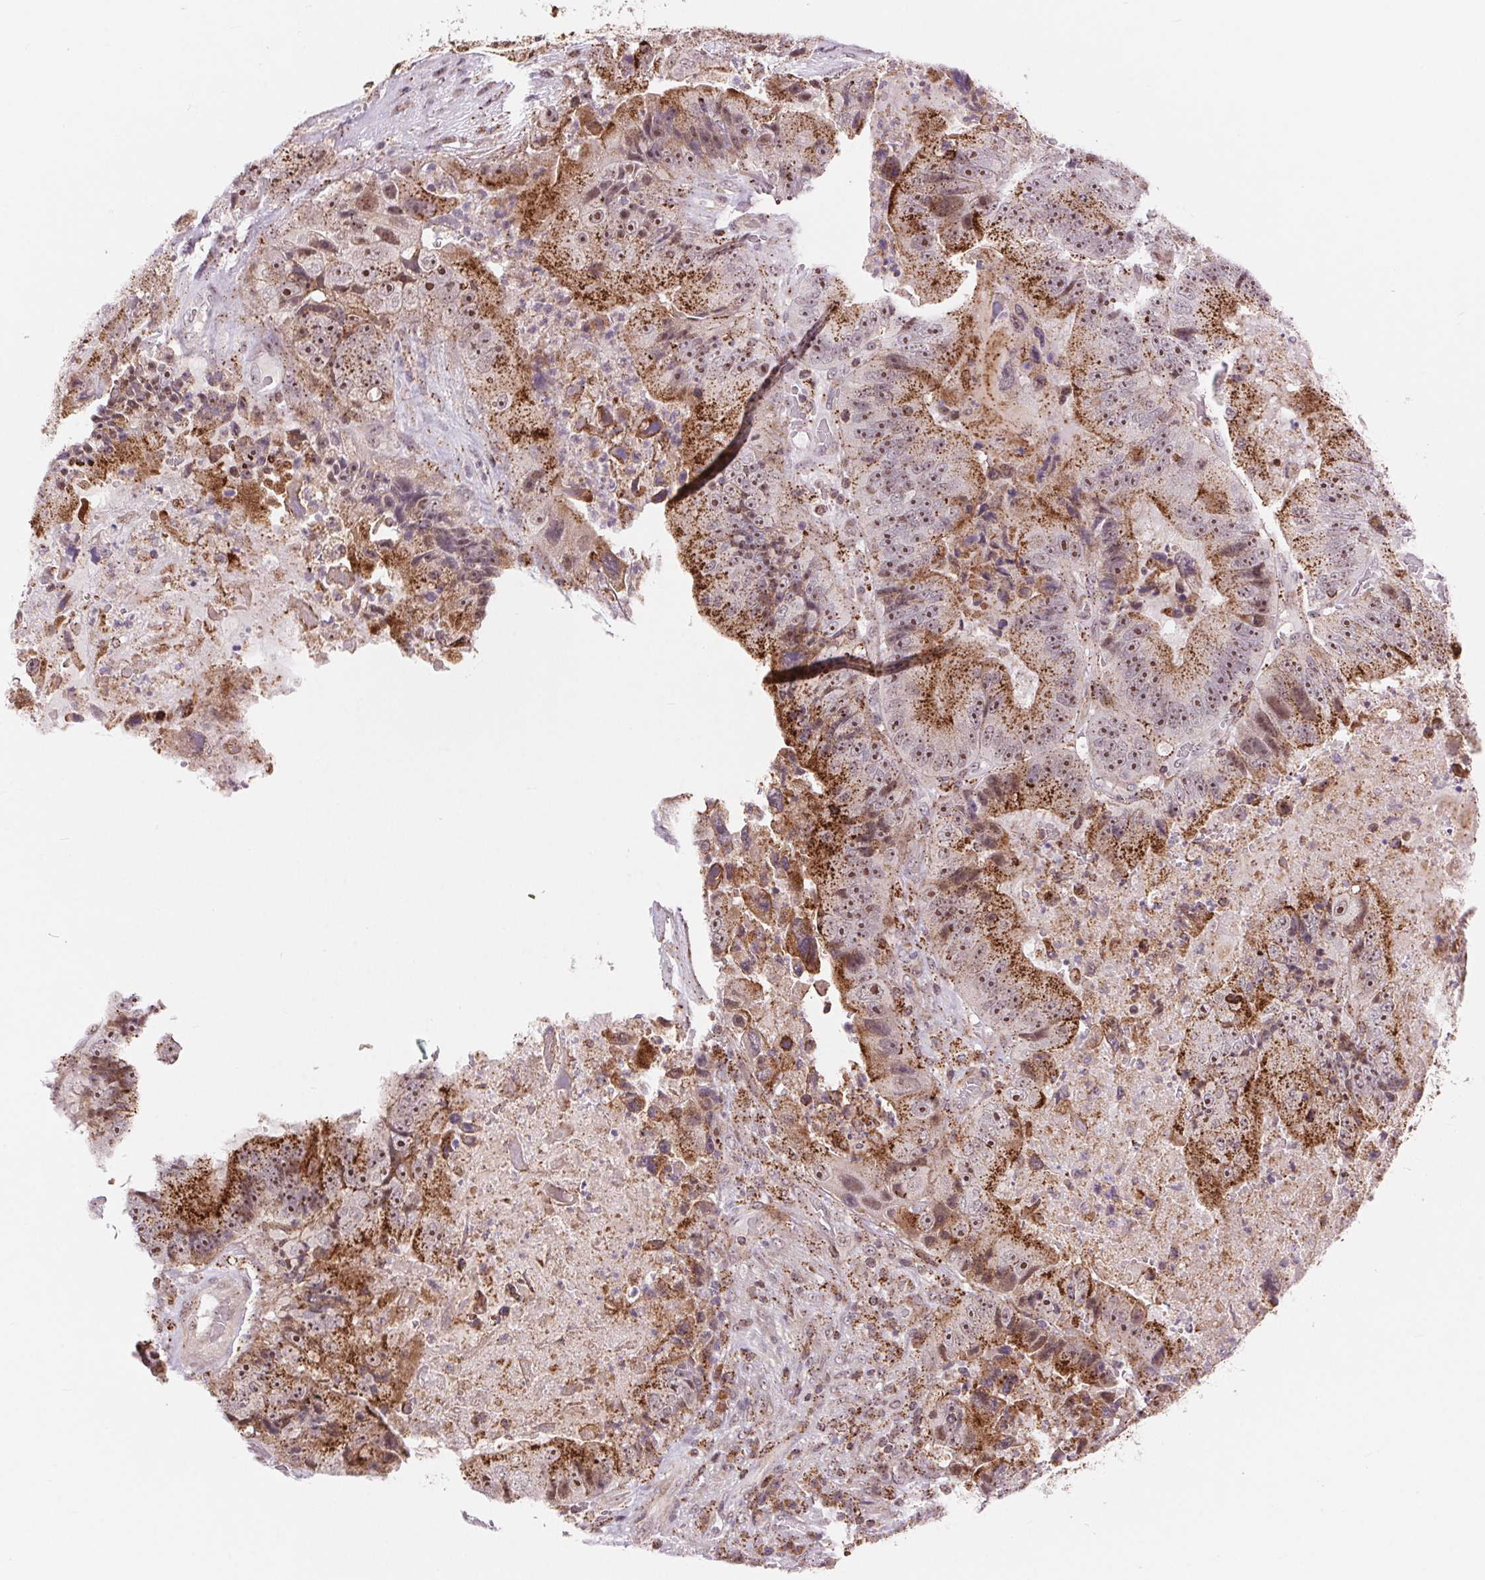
{"staining": {"intensity": "strong", "quantity": ">75%", "location": "cytoplasmic/membranous,nuclear"}, "tissue": "colorectal cancer", "cell_type": "Tumor cells", "image_type": "cancer", "snomed": [{"axis": "morphology", "description": "Adenocarcinoma, NOS"}, {"axis": "topography", "description": "Colon"}], "caption": "Immunohistochemistry (IHC) micrograph of neoplastic tissue: human colorectal adenocarcinoma stained using immunohistochemistry shows high levels of strong protein expression localized specifically in the cytoplasmic/membranous and nuclear of tumor cells, appearing as a cytoplasmic/membranous and nuclear brown color.", "gene": "CHMP4B", "patient": {"sex": "female", "age": 86}}